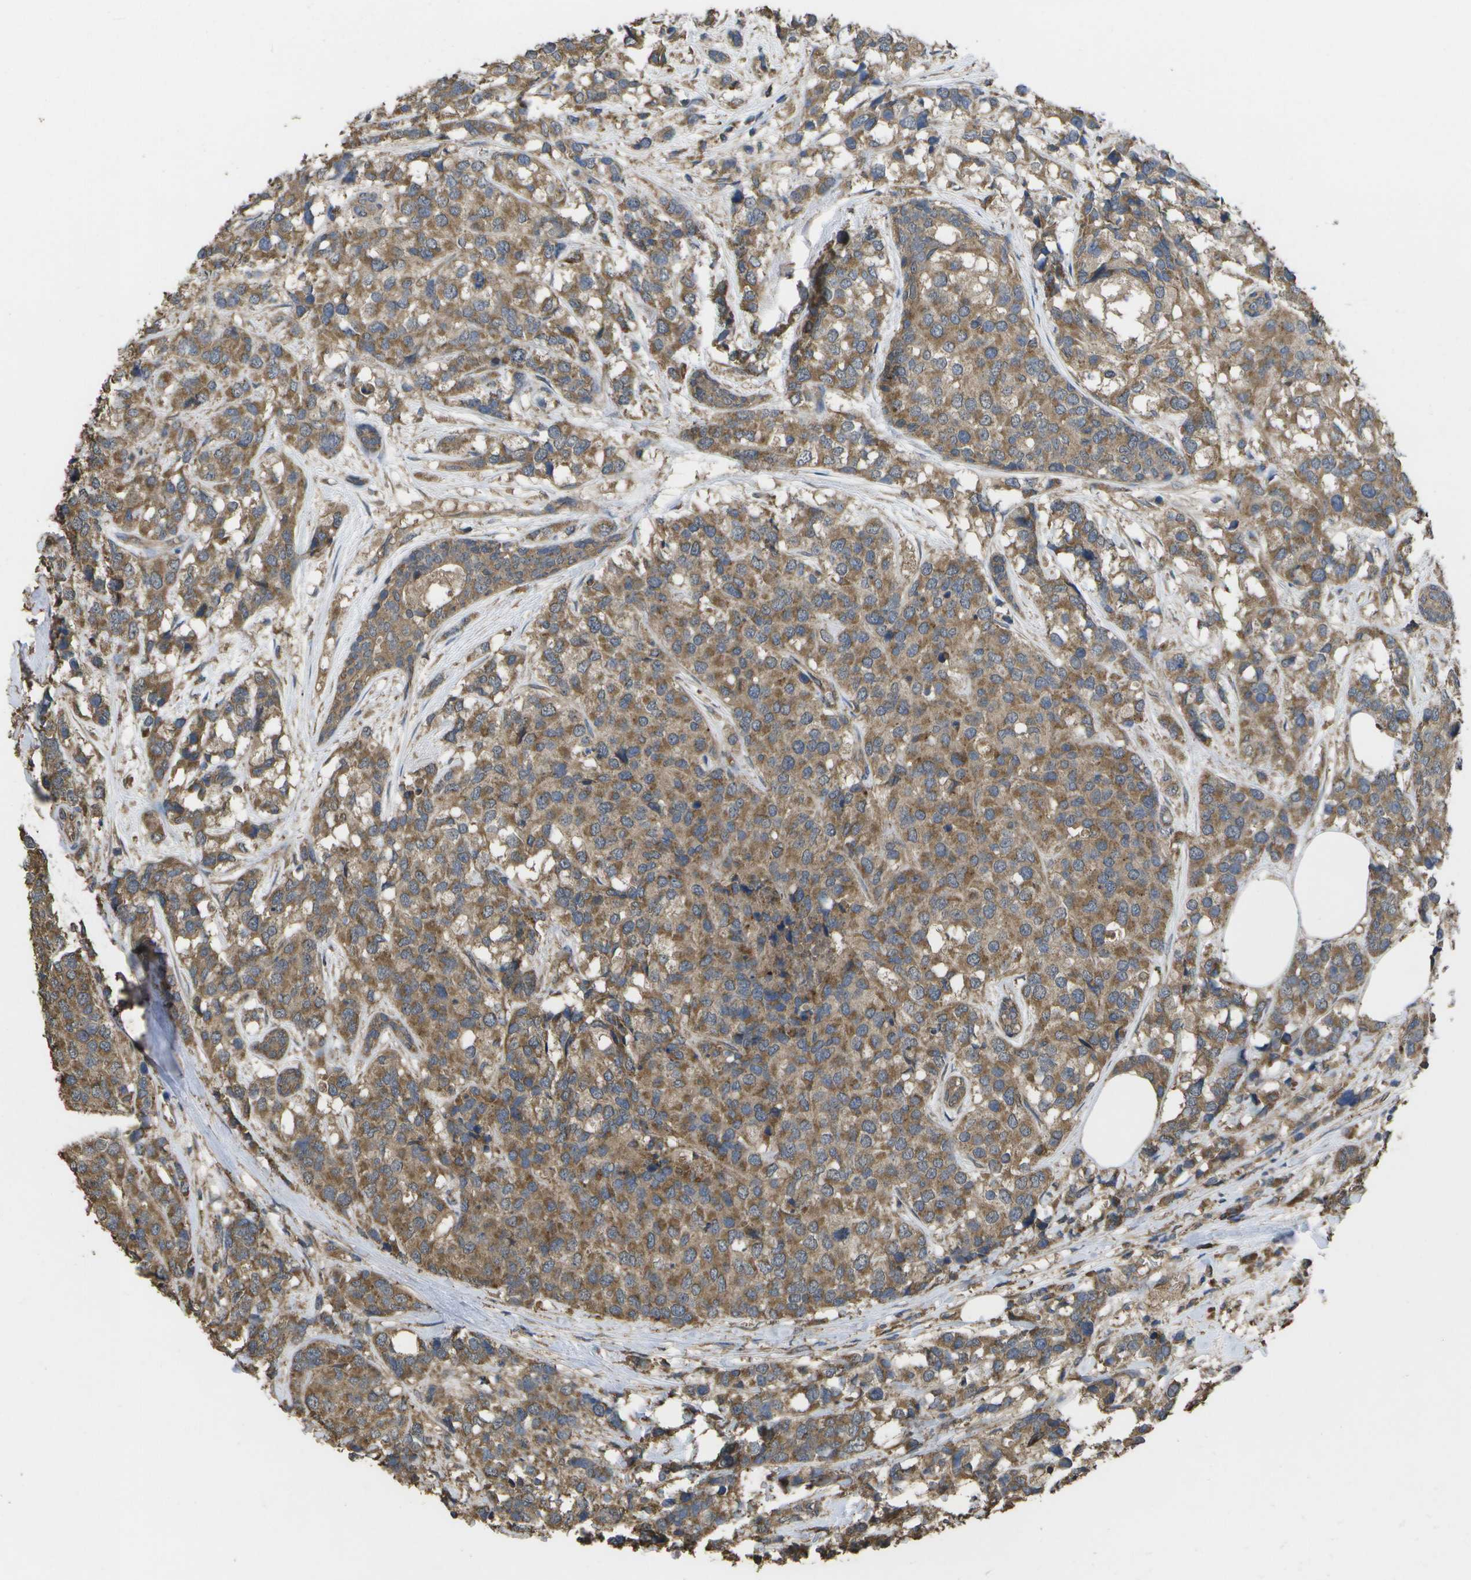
{"staining": {"intensity": "moderate", "quantity": ">75%", "location": "cytoplasmic/membranous"}, "tissue": "breast cancer", "cell_type": "Tumor cells", "image_type": "cancer", "snomed": [{"axis": "morphology", "description": "Lobular carcinoma"}, {"axis": "topography", "description": "Breast"}], "caption": "Protein expression analysis of human breast lobular carcinoma reveals moderate cytoplasmic/membranous expression in about >75% of tumor cells.", "gene": "SACS", "patient": {"sex": "female", "age": 59}}